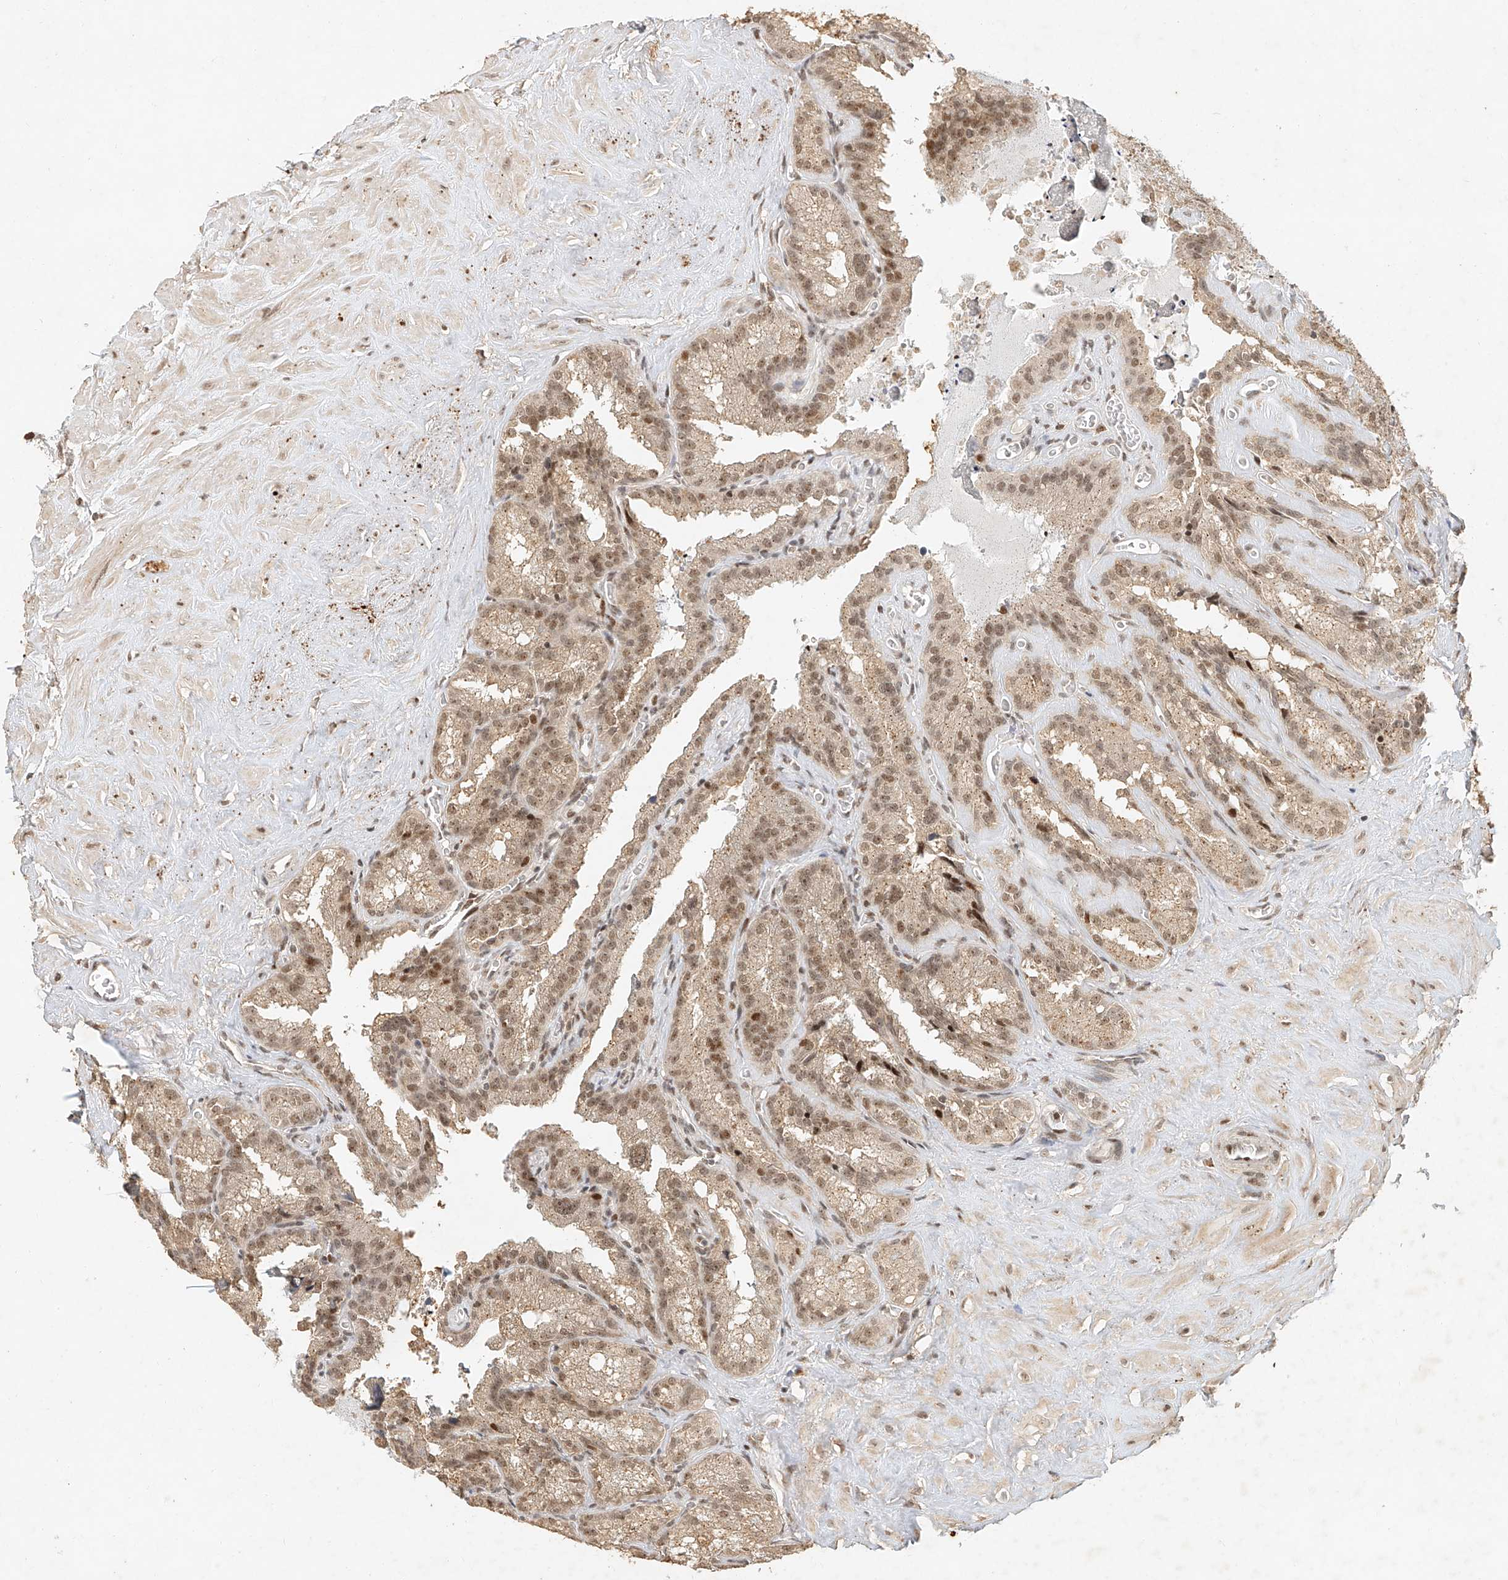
{"staining": {"intensity": "moderate", "quantity": ">75%", "location": "cytoplasmic/membranous,nuclear"}, "tissue": "seminal vesicle", "cell_type": "Glandular cells", "image_type": "normal", "snomed": [{"axis": "morphology", "description": "Normal tissue, NOS"}, {"axis": "topography", "description": "Prostate"}, {"axis": "topography", "description": "Seminal veicle"}], "caption": "IHC photomicrograph of benign human seminal vesicle stained for a protein (brown), which displays medium levels of moderate cytoplasmic/membranous,nuclear positivity in about >75% of glandular cells.", "gene": "CXorf58", "patient": {"sex": "male", "age": 59}}